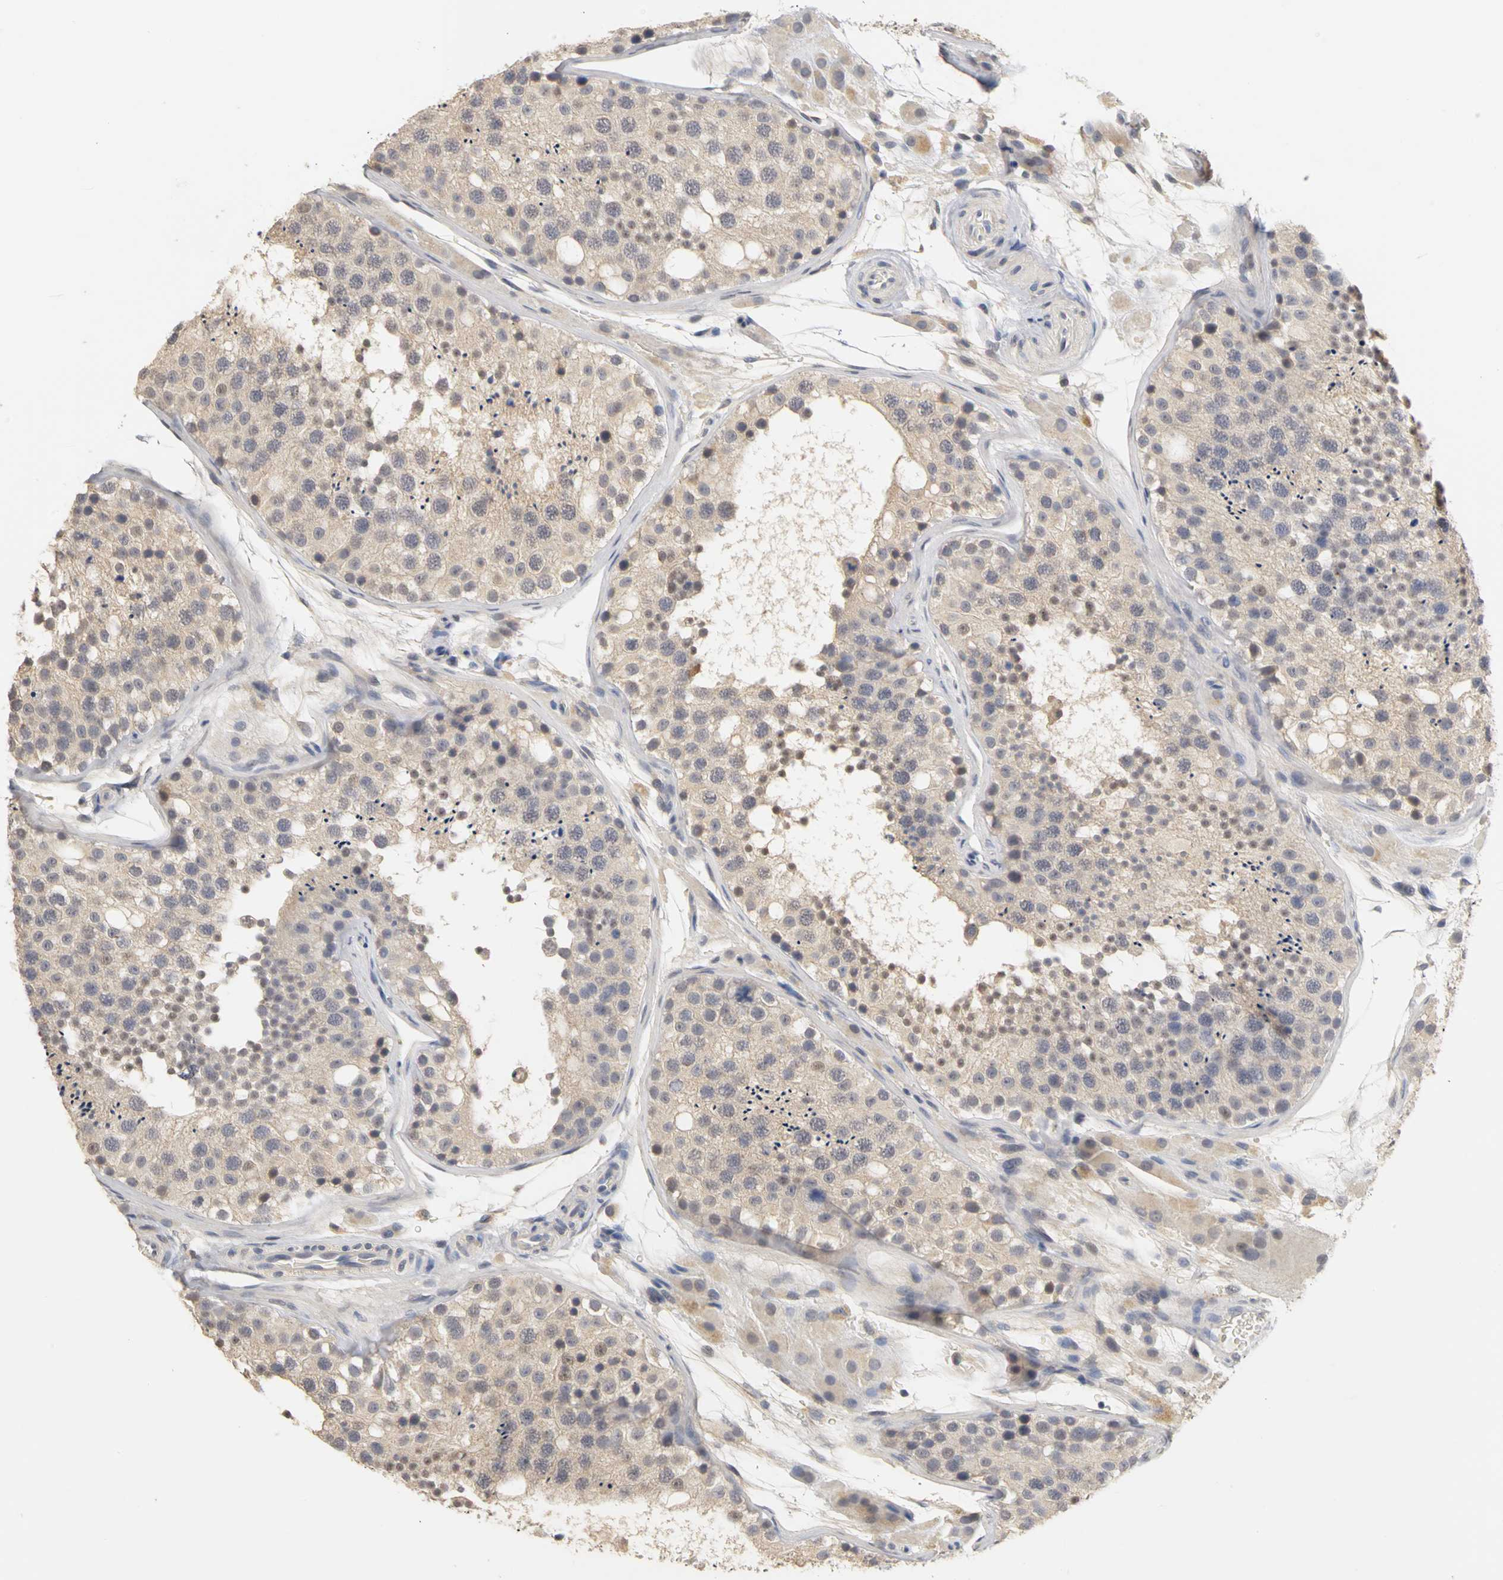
{"staining": {"intensity": "weak", "quantity": "25%-75%", "location": "cytoplasmic/membranous,nuclear"}, "tissue": "testis", "cell_type": "Cells in seminiferous ducts", "image_type": "normal", "snomed": [{"axis": "morphology", "description": "Normal tissue, NOS"}, {"axis": "topography", "description": "Testis"}], "caption": "DAB immunohistochemical staining of benign testis reveals weak cytoplasmic/membranous,nuclear protein positivity in approximately 25%-75% of cells in seminiferous ducts.", "gene": "PGR", "patient": {"sex": "male", "age": 26}}